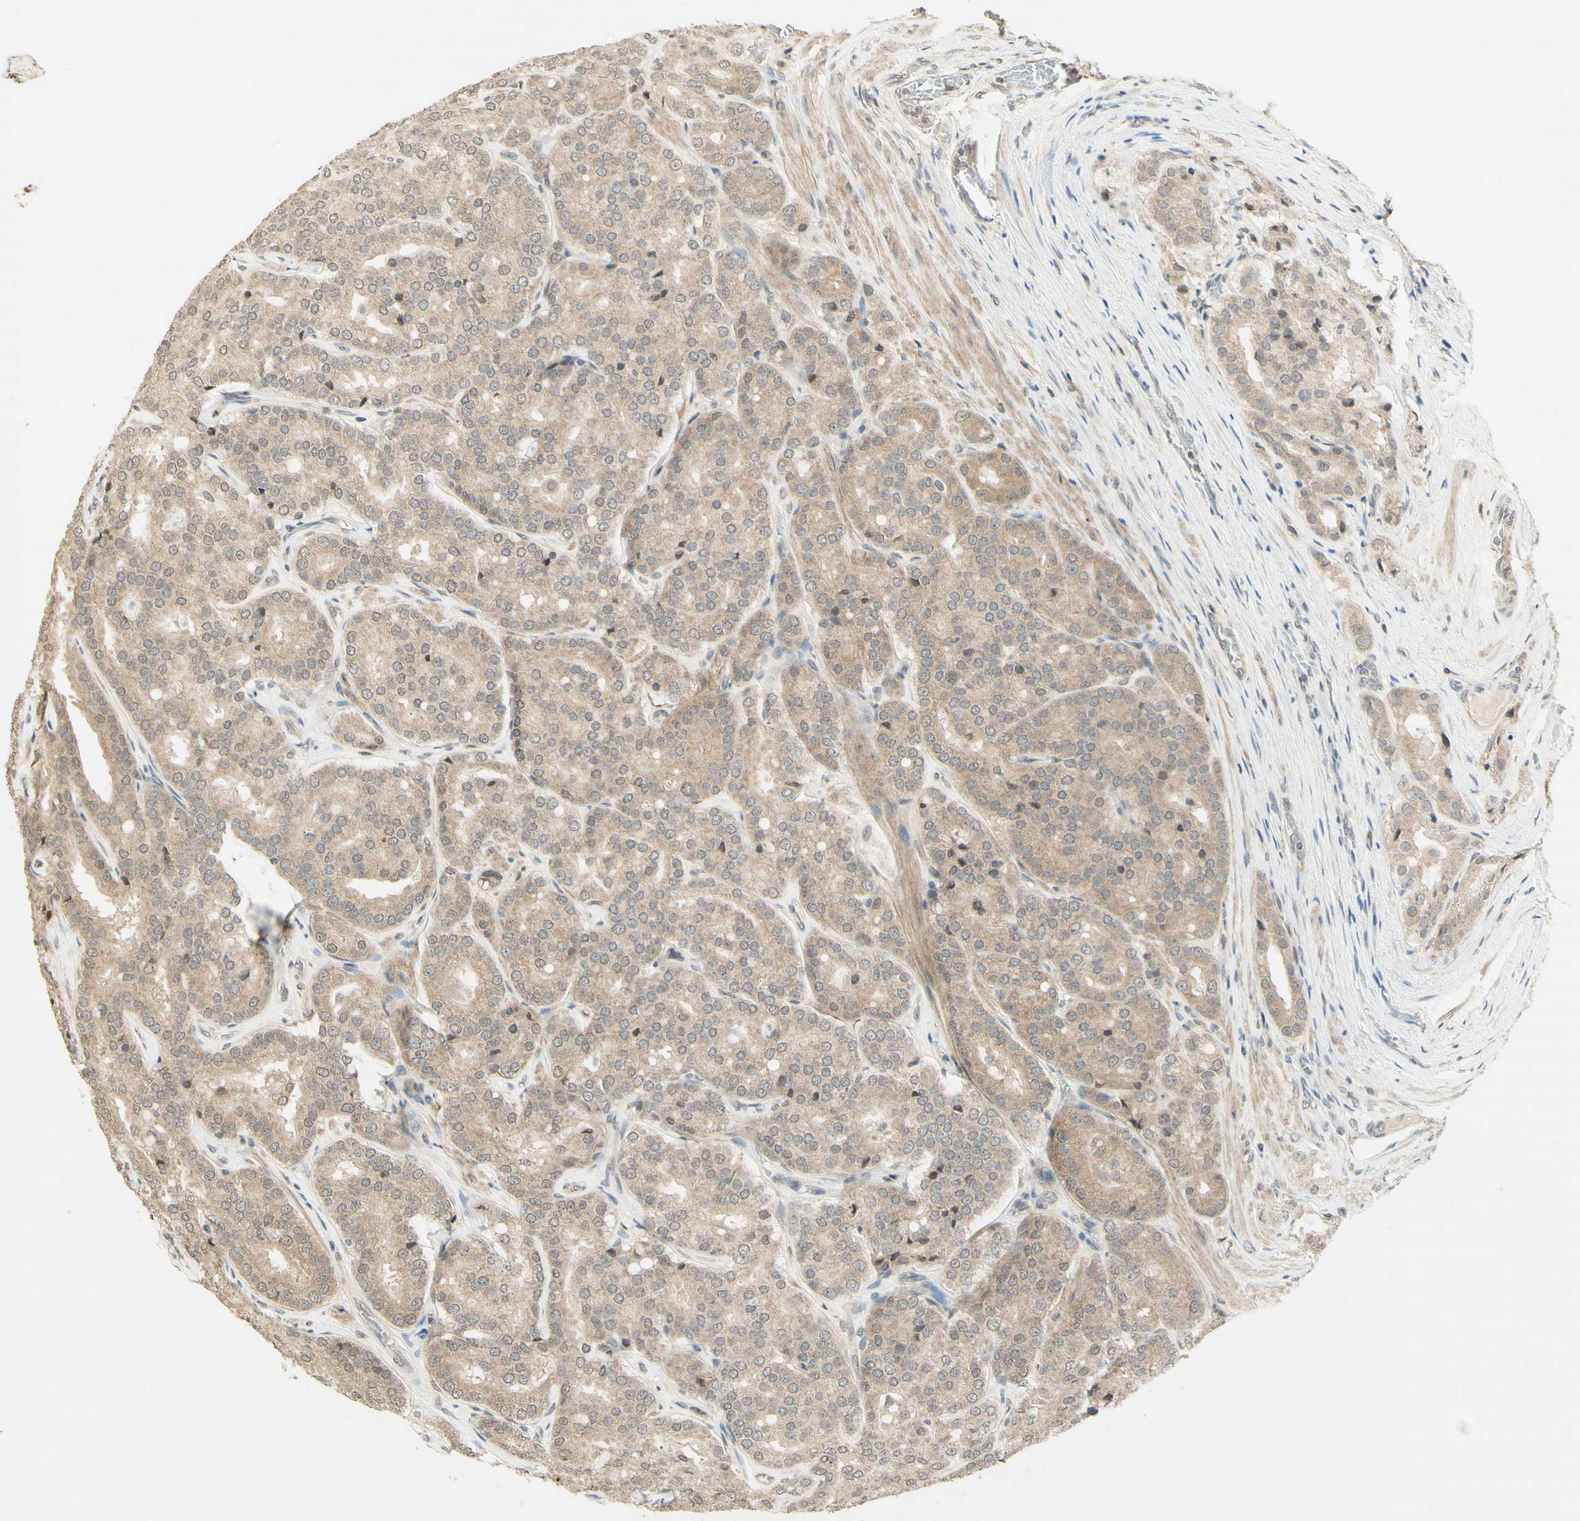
{"staining": {"intensity": "weak", "quantity": ">75%", "location": "cytoplasmic/membranous"}, "tissue": "prostate cancer", "cell_type": "Tumor cells", "image_type": "cancer", "snomed": [{"axis": "morphology", "description": "Adenocarcinoma, High grade"}, {"axis": "topography", "description": "Prostate"}], "caption": "Immunohistochemical staining of prostate cancer (adenocarcinoma (high-grade)) demonstrates weak cytoplasmic/membranous protein staining in about >75% of tumor cells. (DAB IHC, brown staining for protein, blue staining for nuclei).", "gene": "GLI1", "patient": {"sex": "male", "age": 65}}